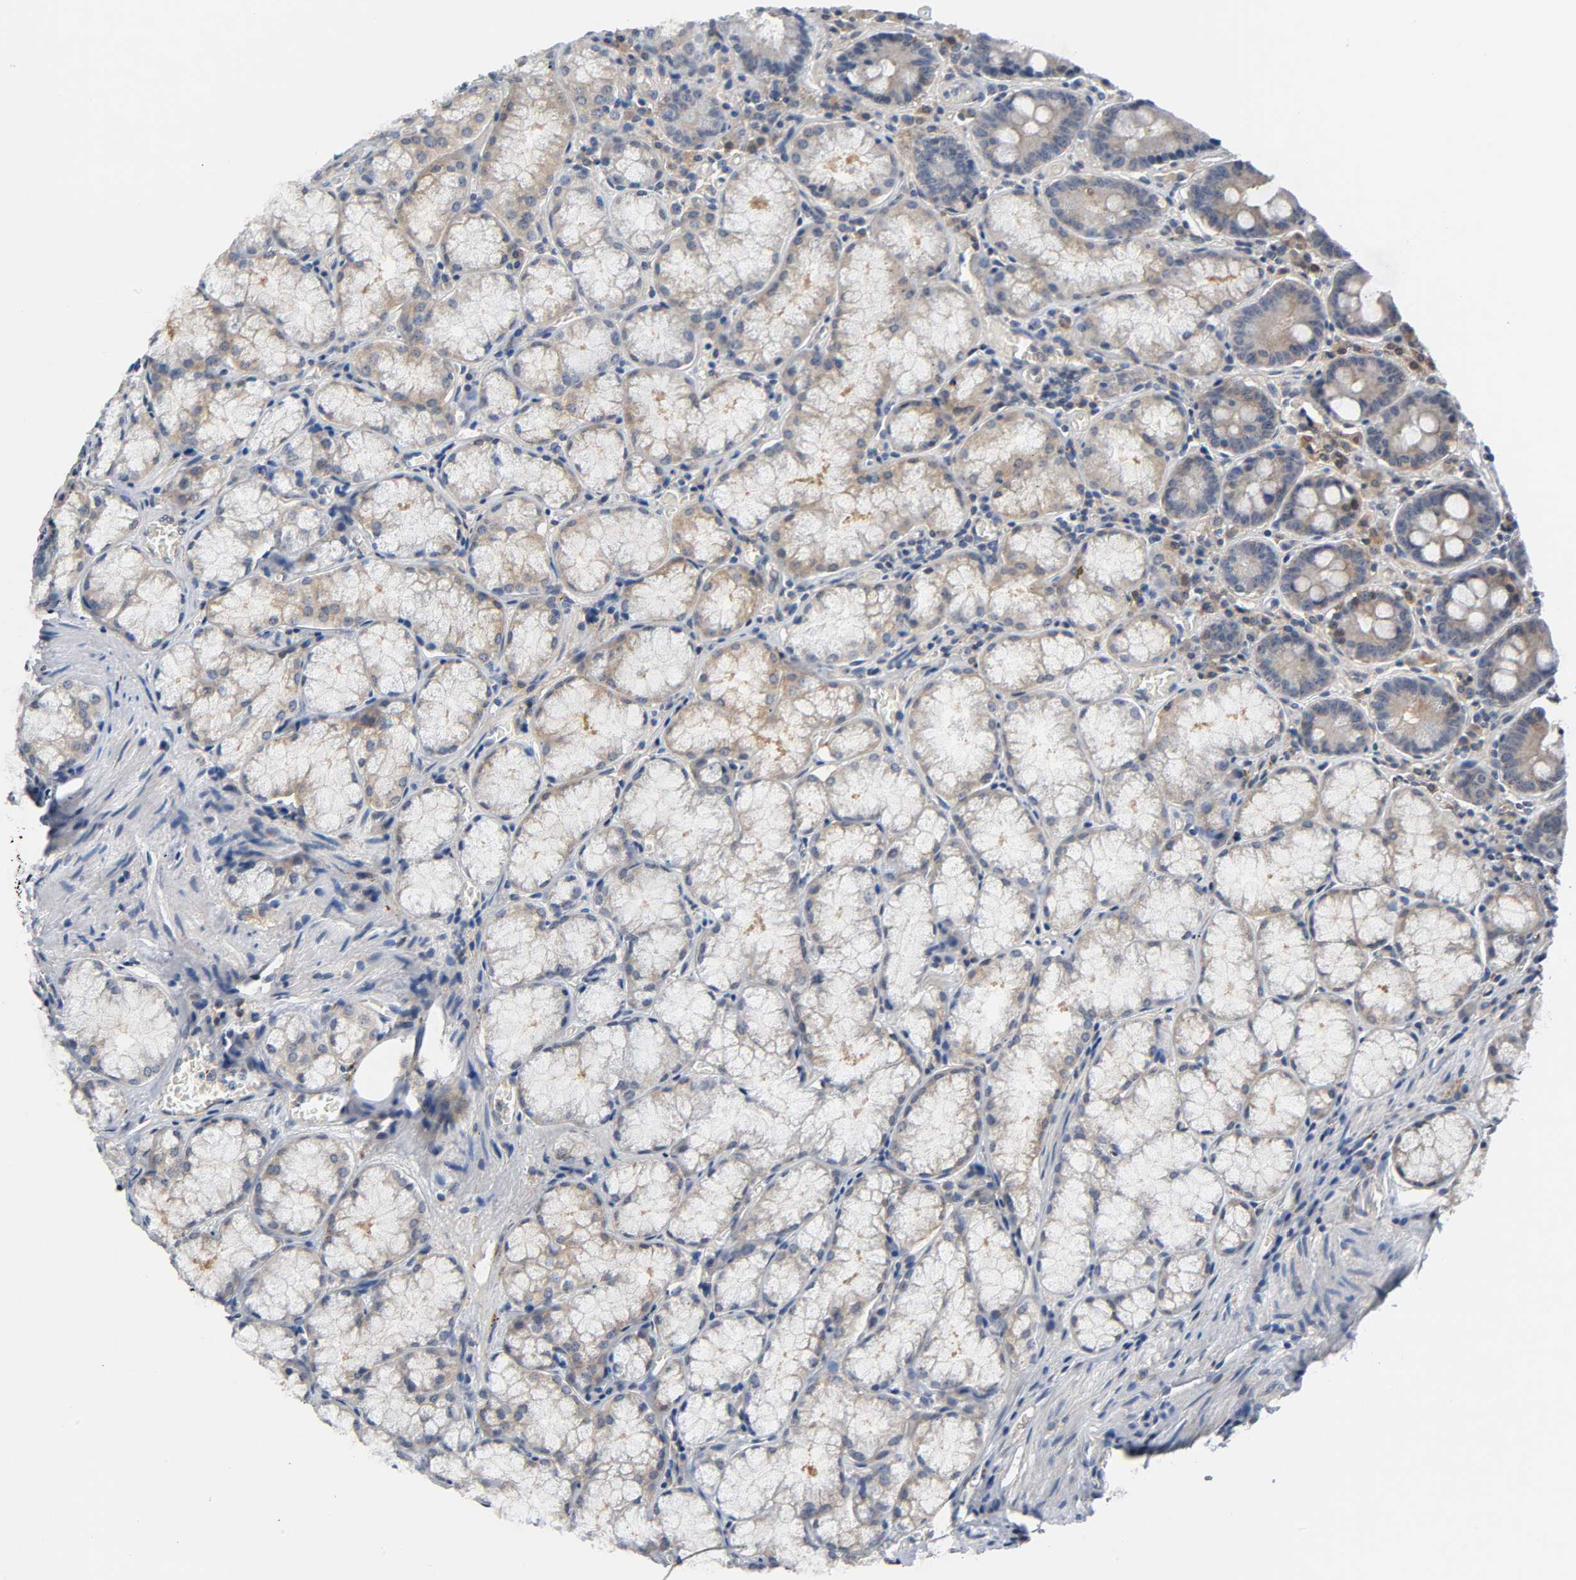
{"staining": {"intensity": "moderate", "quantity": ">75%", "location": "cytoplasmic/membranous,nuclear"}, "tissue": "stomach", "cell_type": "Glandular cells", "image_type": "normal", "snomed": [{"axis": "morphology", "description": "Normal tissue, NOS"}, {"axis": "topography", "description": "Stomach, lower"}], "caption": "A histopathology image of human stomach stained for a protein reveals moderate cytoplasmic/membranous,nuclear brown staining in glandular cells.", "gene": "HDAC6", "patient": {"sex": "male", "age": 56}}